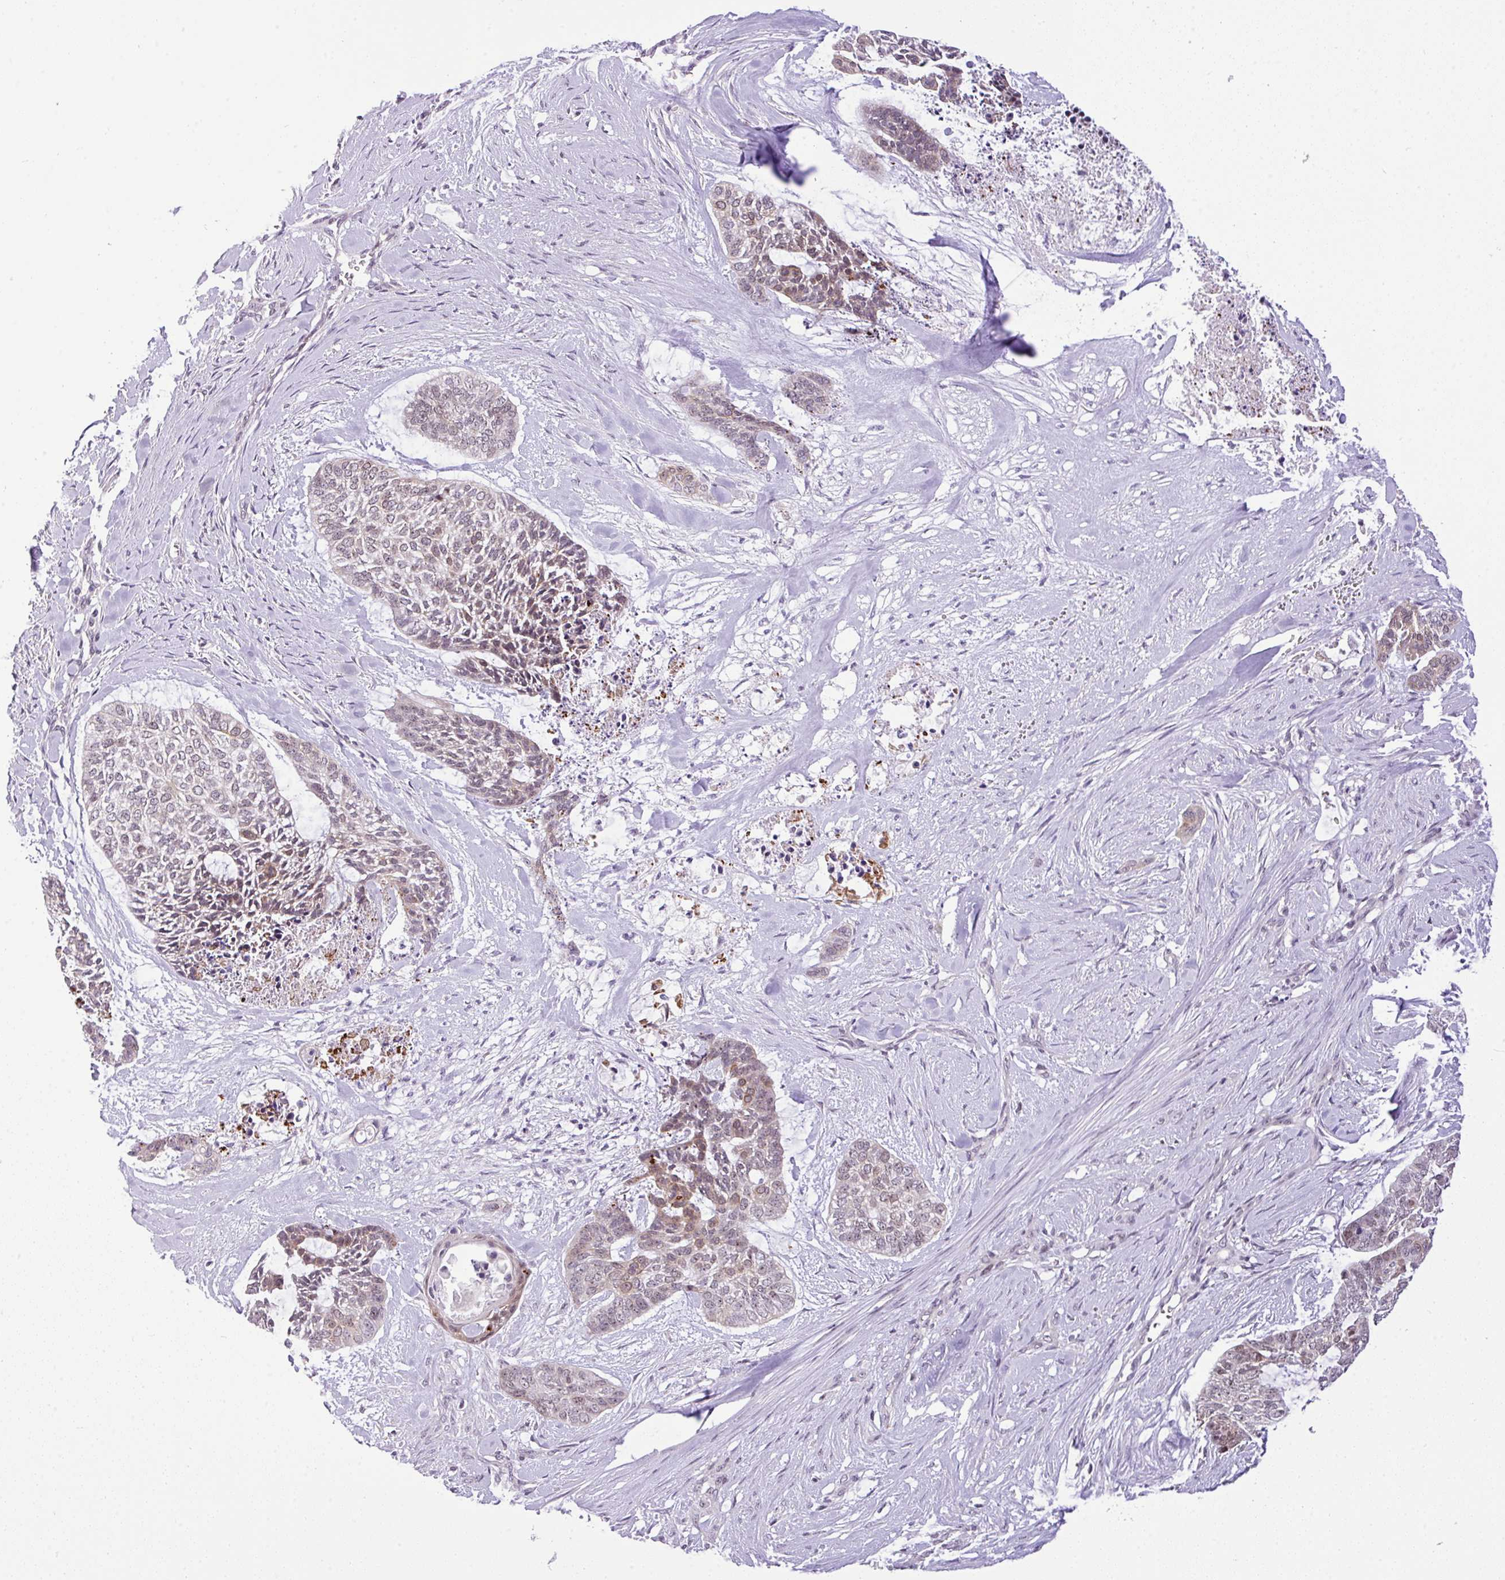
{"staining": {"intensity": "weak", "quantity": "<25%", "location": "nuclear"}, "tissue": "skin cancer", "cell_type": "Tumor cells", "image_type": "cancer", "snomed": [{"axis": "morphology", "description": "Basal cell carcinoma"}, {"axis": "topography", "description": "Skin"}], "caption": "IHC of human skin cancer (basal cell carcinoma) shows no staining in tumor cells.", "gene": "CCDC137", "patient": {"sex": "female", "age": 64}}